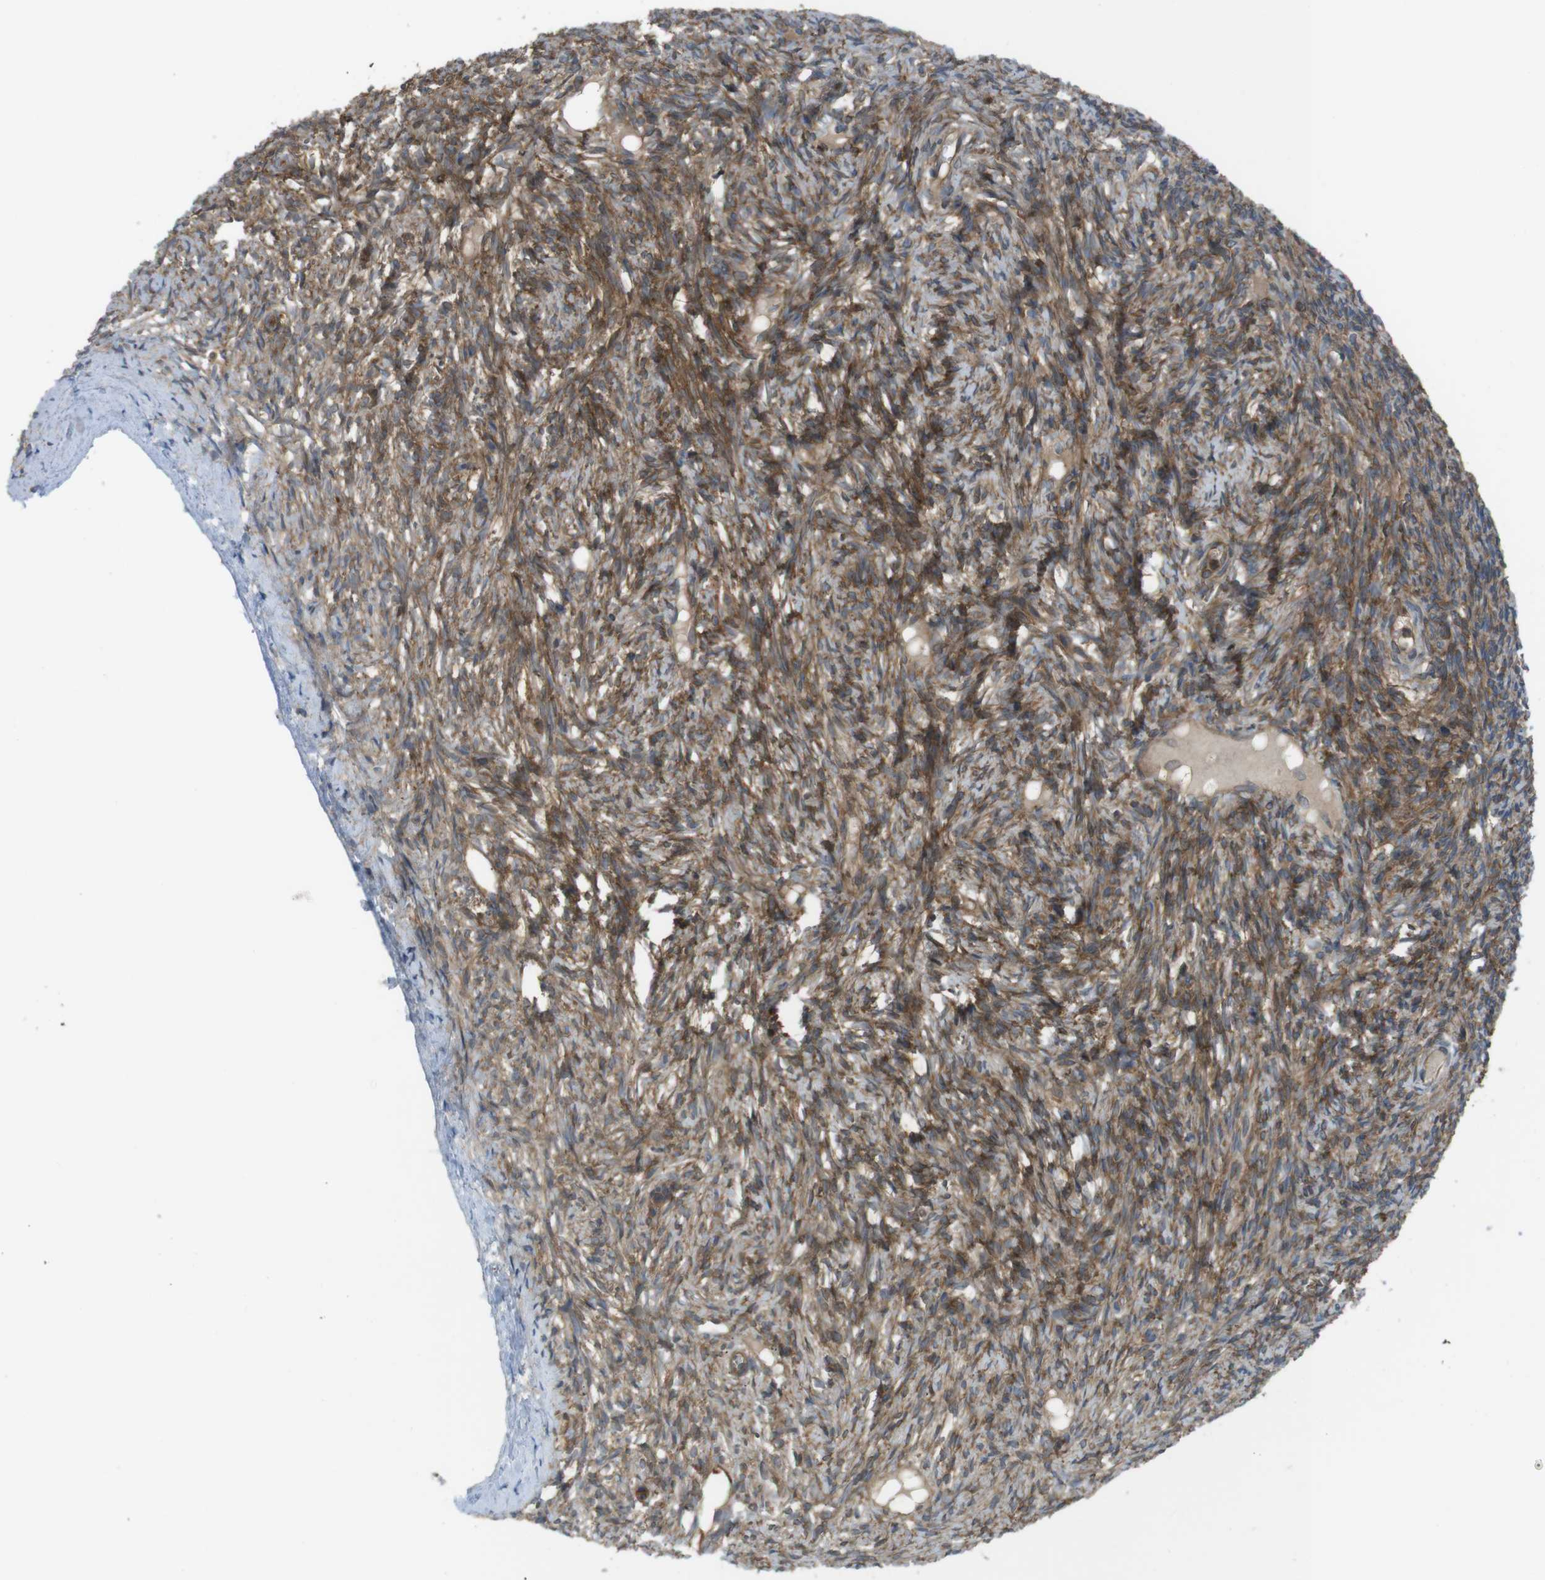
{"staining": {"intensity": "strong", "quantity": ">75%", "location": "cytoplasmic/membranous"}, "tissue": "ovary", "cell_type": "Follicle cells", "image_type": "normal", "snomed": [{"axis": "morphology", "description": "Normal tissue, NOS"}, {"axis": "topography", "description": "Ovary"}], "caption": "A brown stain shows strong cytoplasmic/membranous positivity of a protein in follicle cells of unremarkable human ovary. (DAB = brown stain, brightfield microscopy at high magnification).", "gene": "MTHFD1L", "patient": {"sex": "female", "age": 33}}